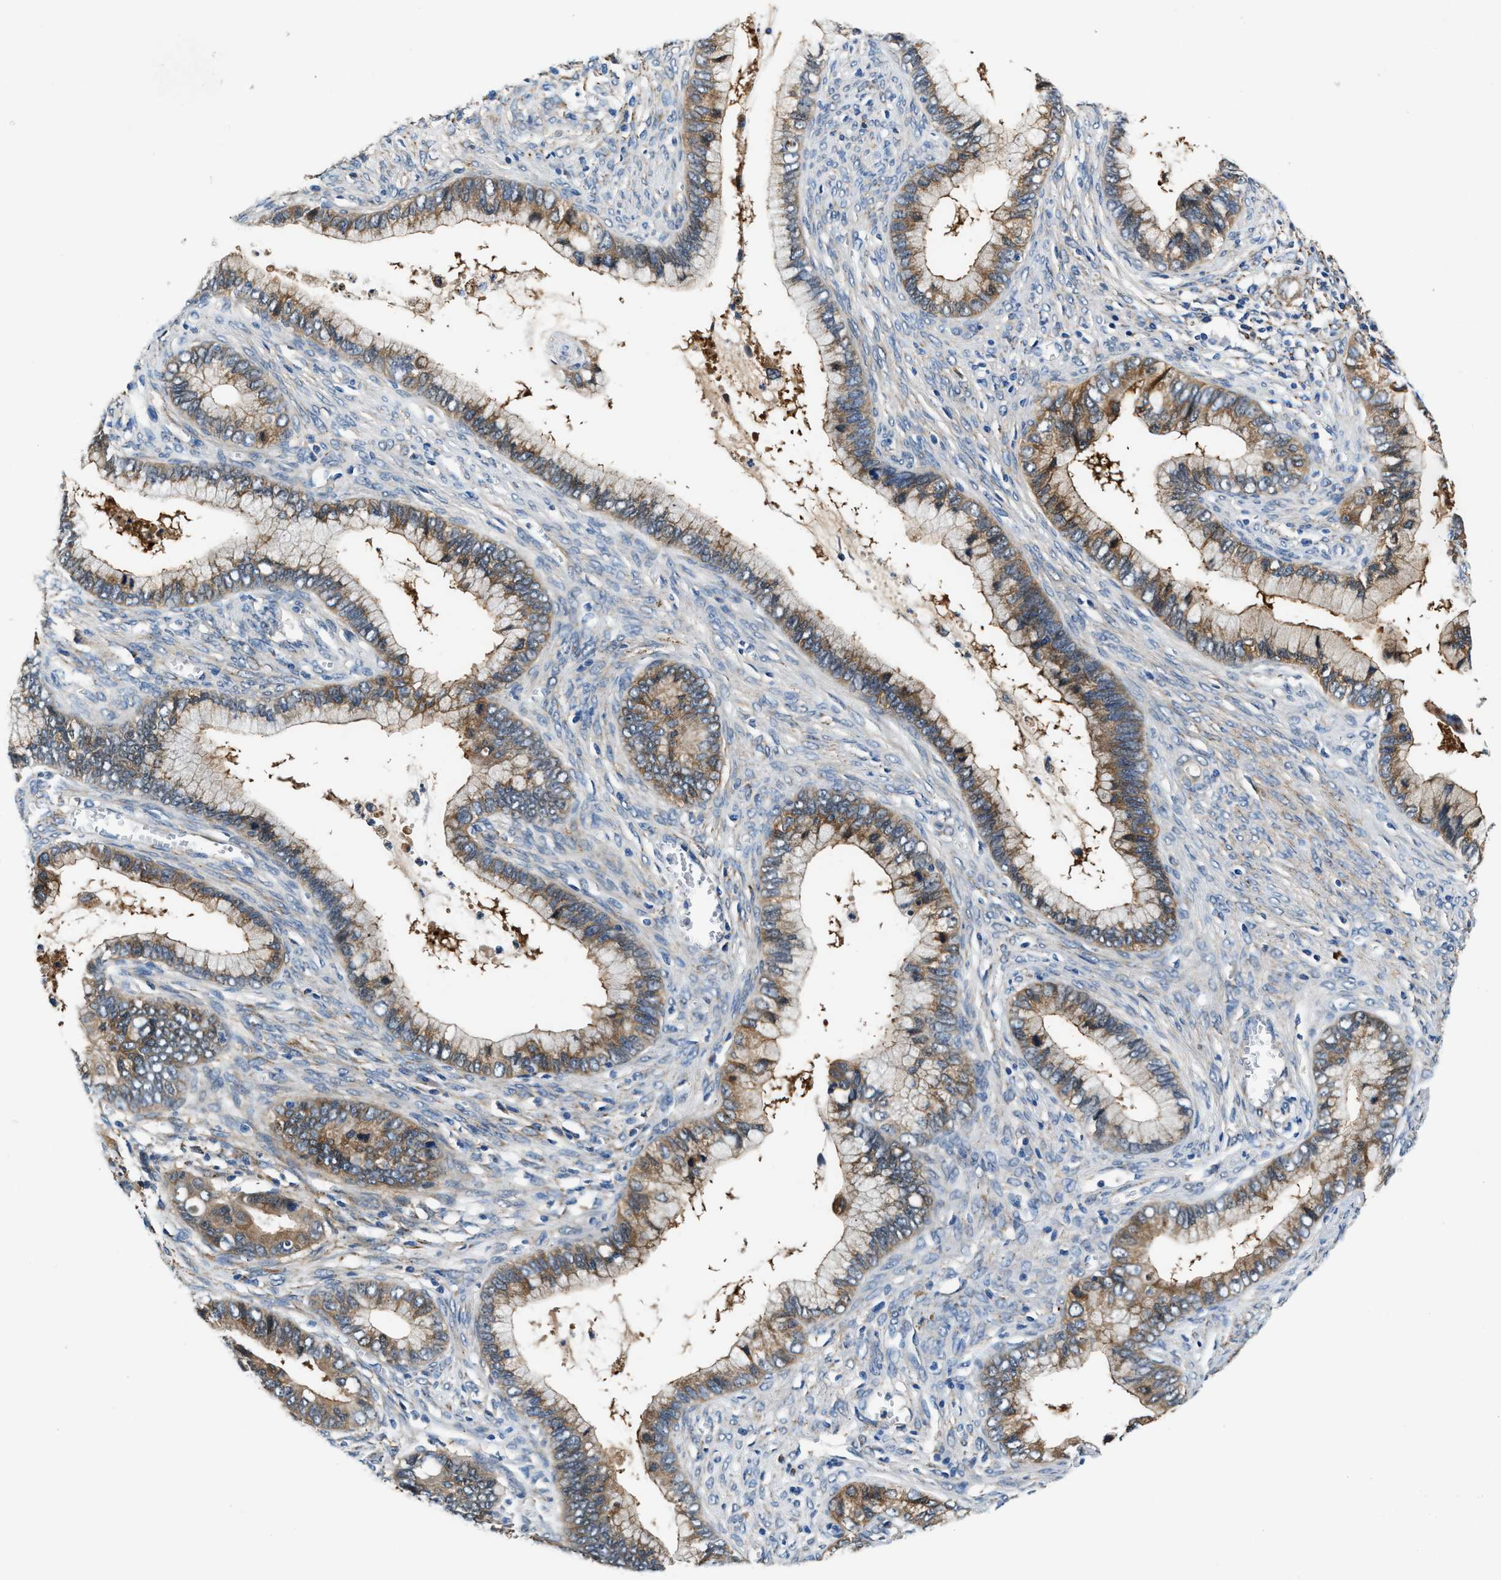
{"staining": {"intensity": "moderate", "quantity": ">75%", "location": "cytoplasmic/membranous"}, "tissue": "cervical cancer", "cell_type": "Tumor cells", "image_type": "cancer", "snomed": [{"axis": "morphology", "description": "Adenocarcinoma, NOS"}, {"axis": "topography", "description": "Cervix"}], "caption": "An image of human cervical cancer stained for a protein reveals moderate cytoplasmic/membranous brown staining in tumor cells.", "gene": "PRTFDC1", "patient": {"sex": "female", "age": 44}}